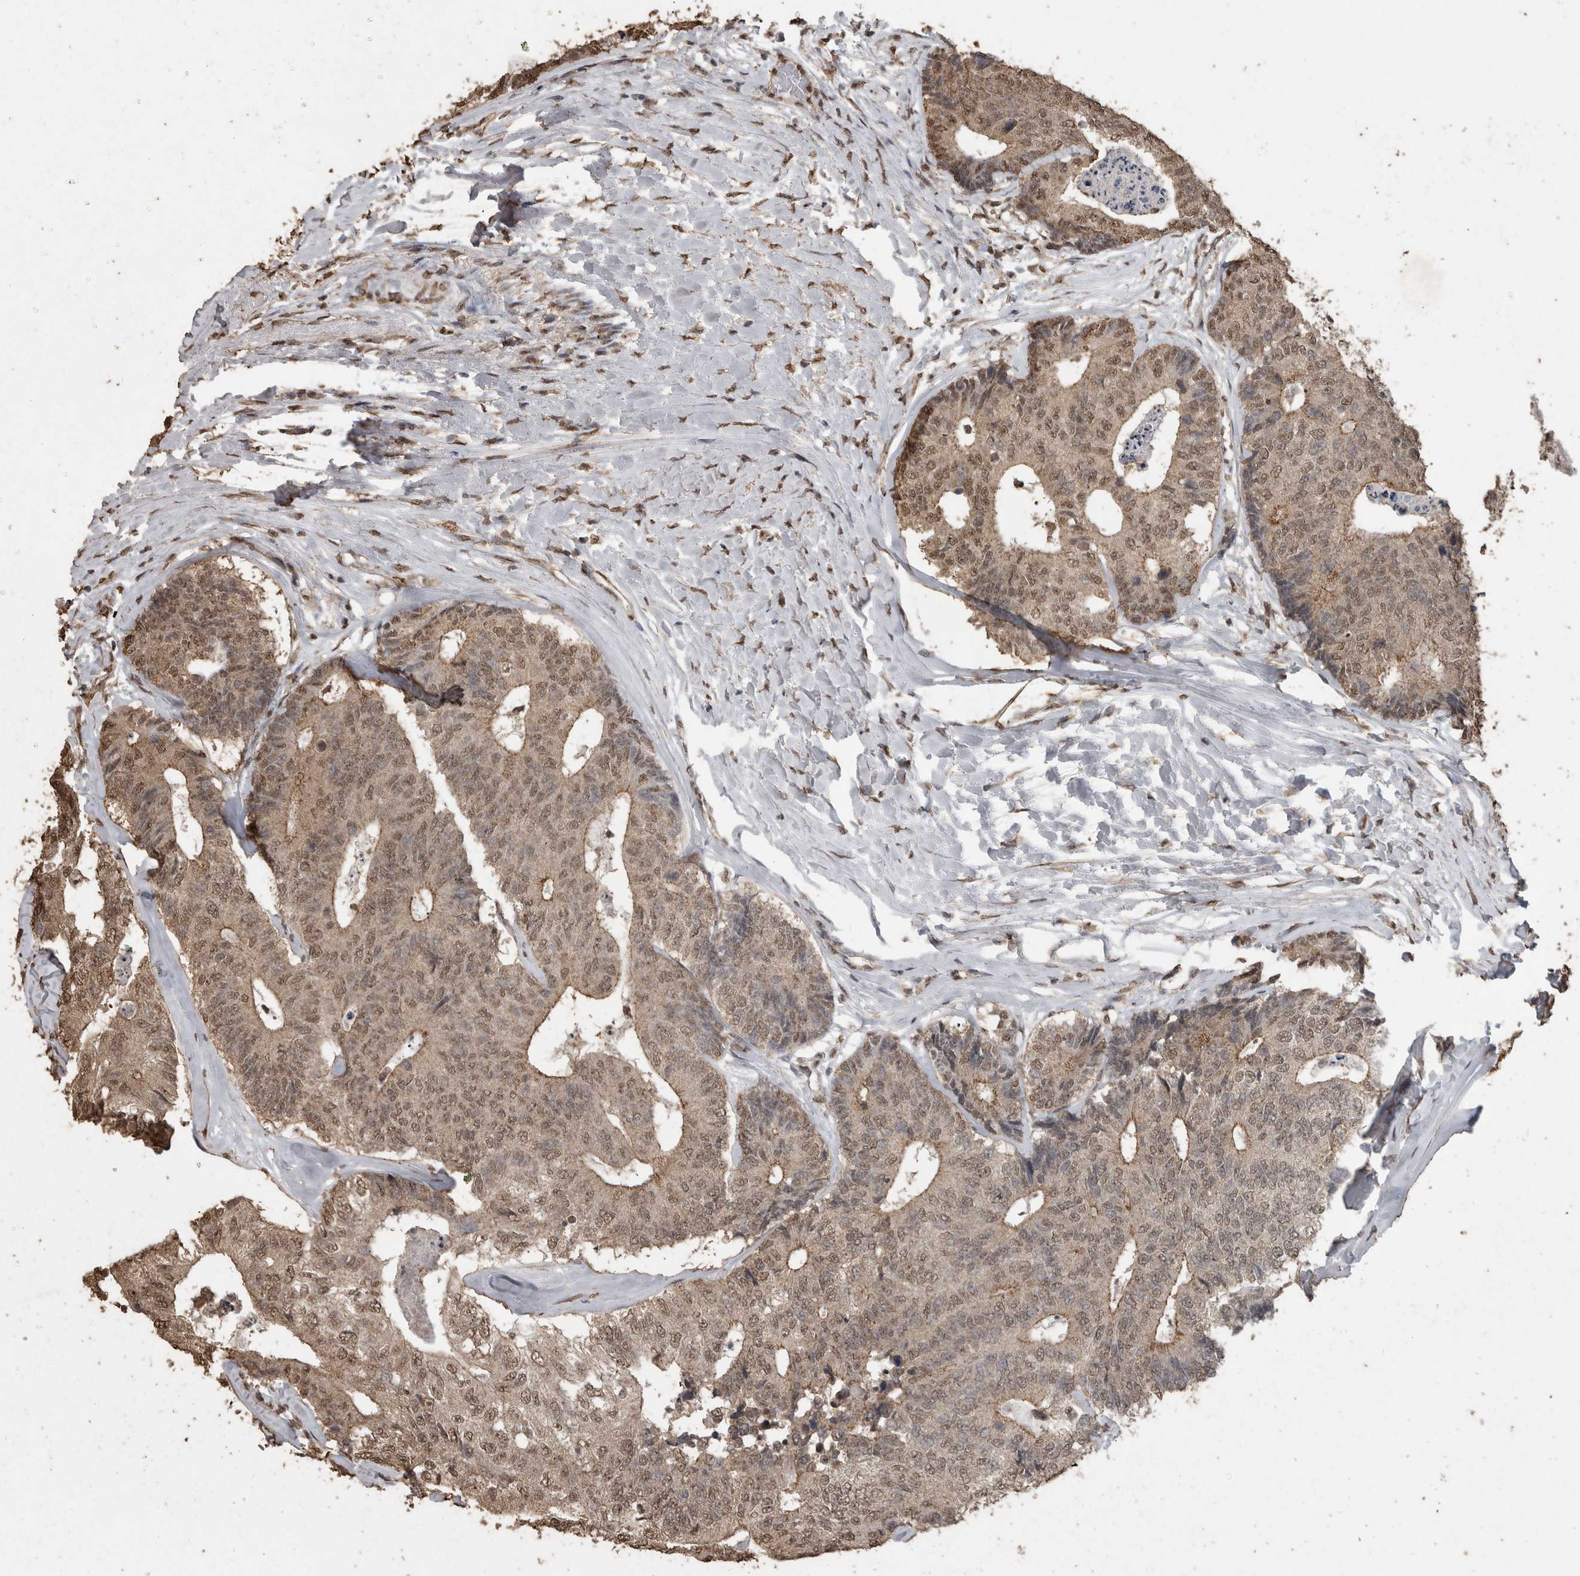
{"staining": {"intensity": "weak", "quantity": ">75%", "location": "nuclear"}, "tissue": "colorectal cancer", "cell_type": "Tumor cells", "image_type": "cancer", "snomed": [{"axis": "morphology", "description": "Adenocarcinoma, NOS"}, {"axis": "topography", "description": "Colon"}], "caption": "Colorectal cancer stained with immunohistochemistry (IHC) displays weak nuclear staining in approximately >75% of tumor cells.", "gene": "SMAD7", "patient": {"sex": "female", "age": 67}}